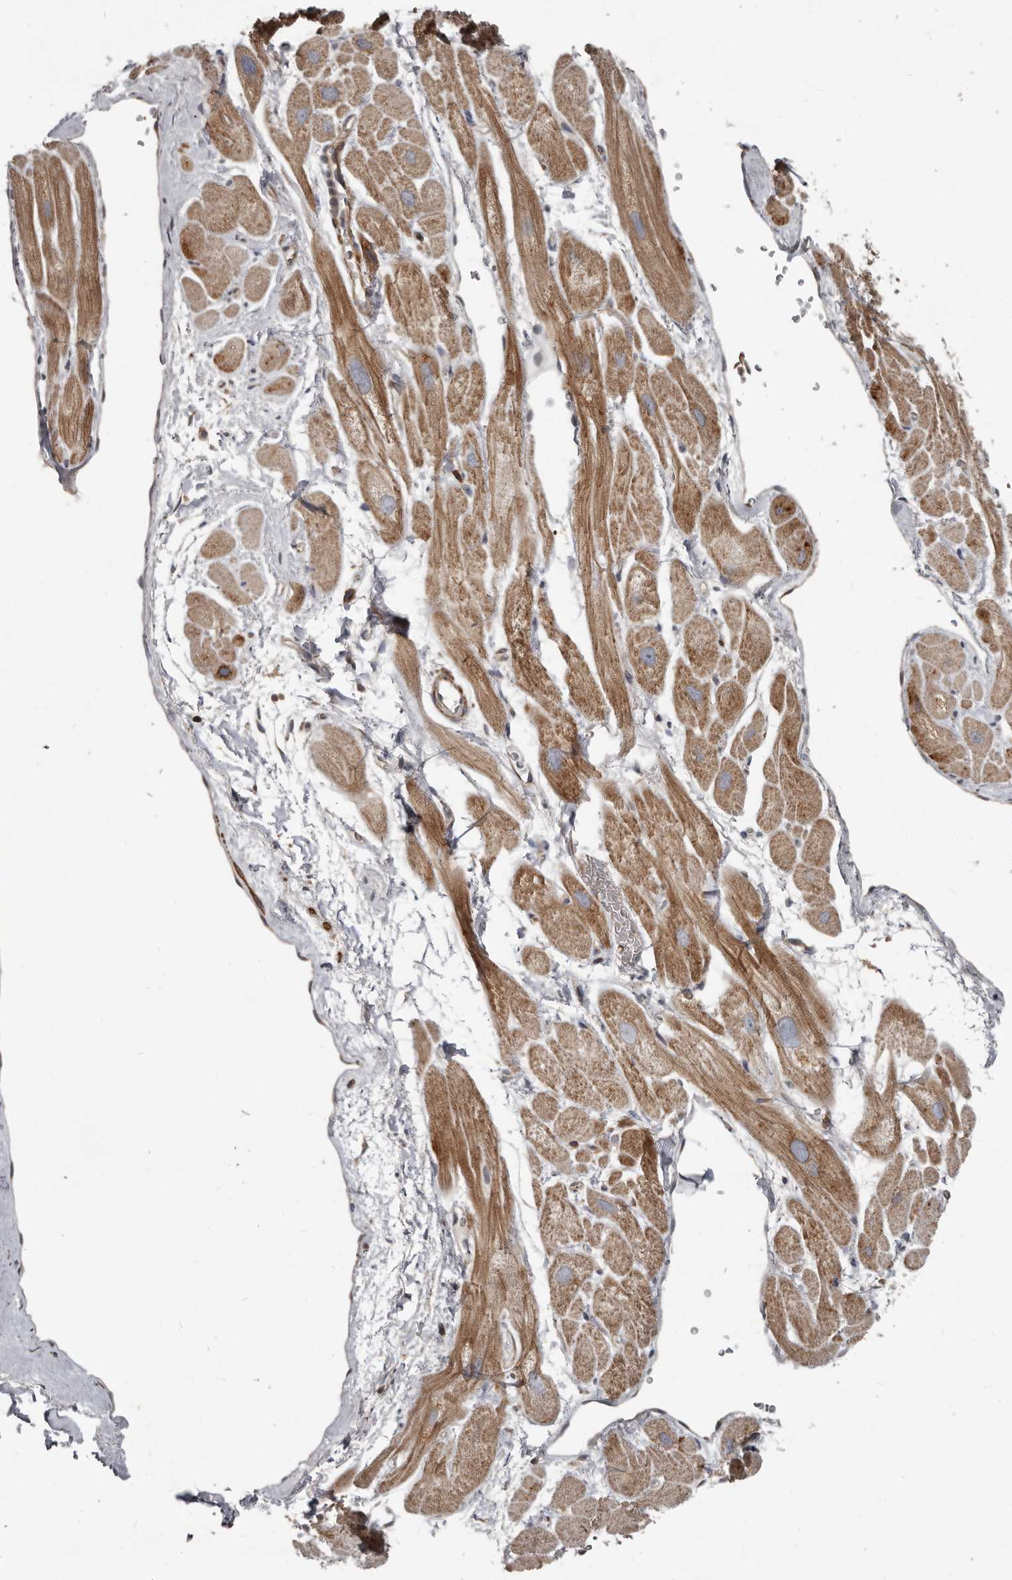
{"staining": {"intensity": "moderate", "quantity": "25%-75%", "location": "cytoplasmic/membranous"}, "tissue": "heart muscle", "cell_type": "Cardiomyocytes", "image_type": "normal", "snomed": [{"axis": "morphology", "description": "Normal tissue, NOS"}, {"axis": "topography", "description": "Heart"}], "caption": "Moderate cytoplasmic/membranous expression for a protein is appreciated in approximately 25%-75% of cardiomyocytes of benign heart muscle using immunohistochemistry.", "gene": "FBXO31", "patient": {"sex": "male", "age": 49}}